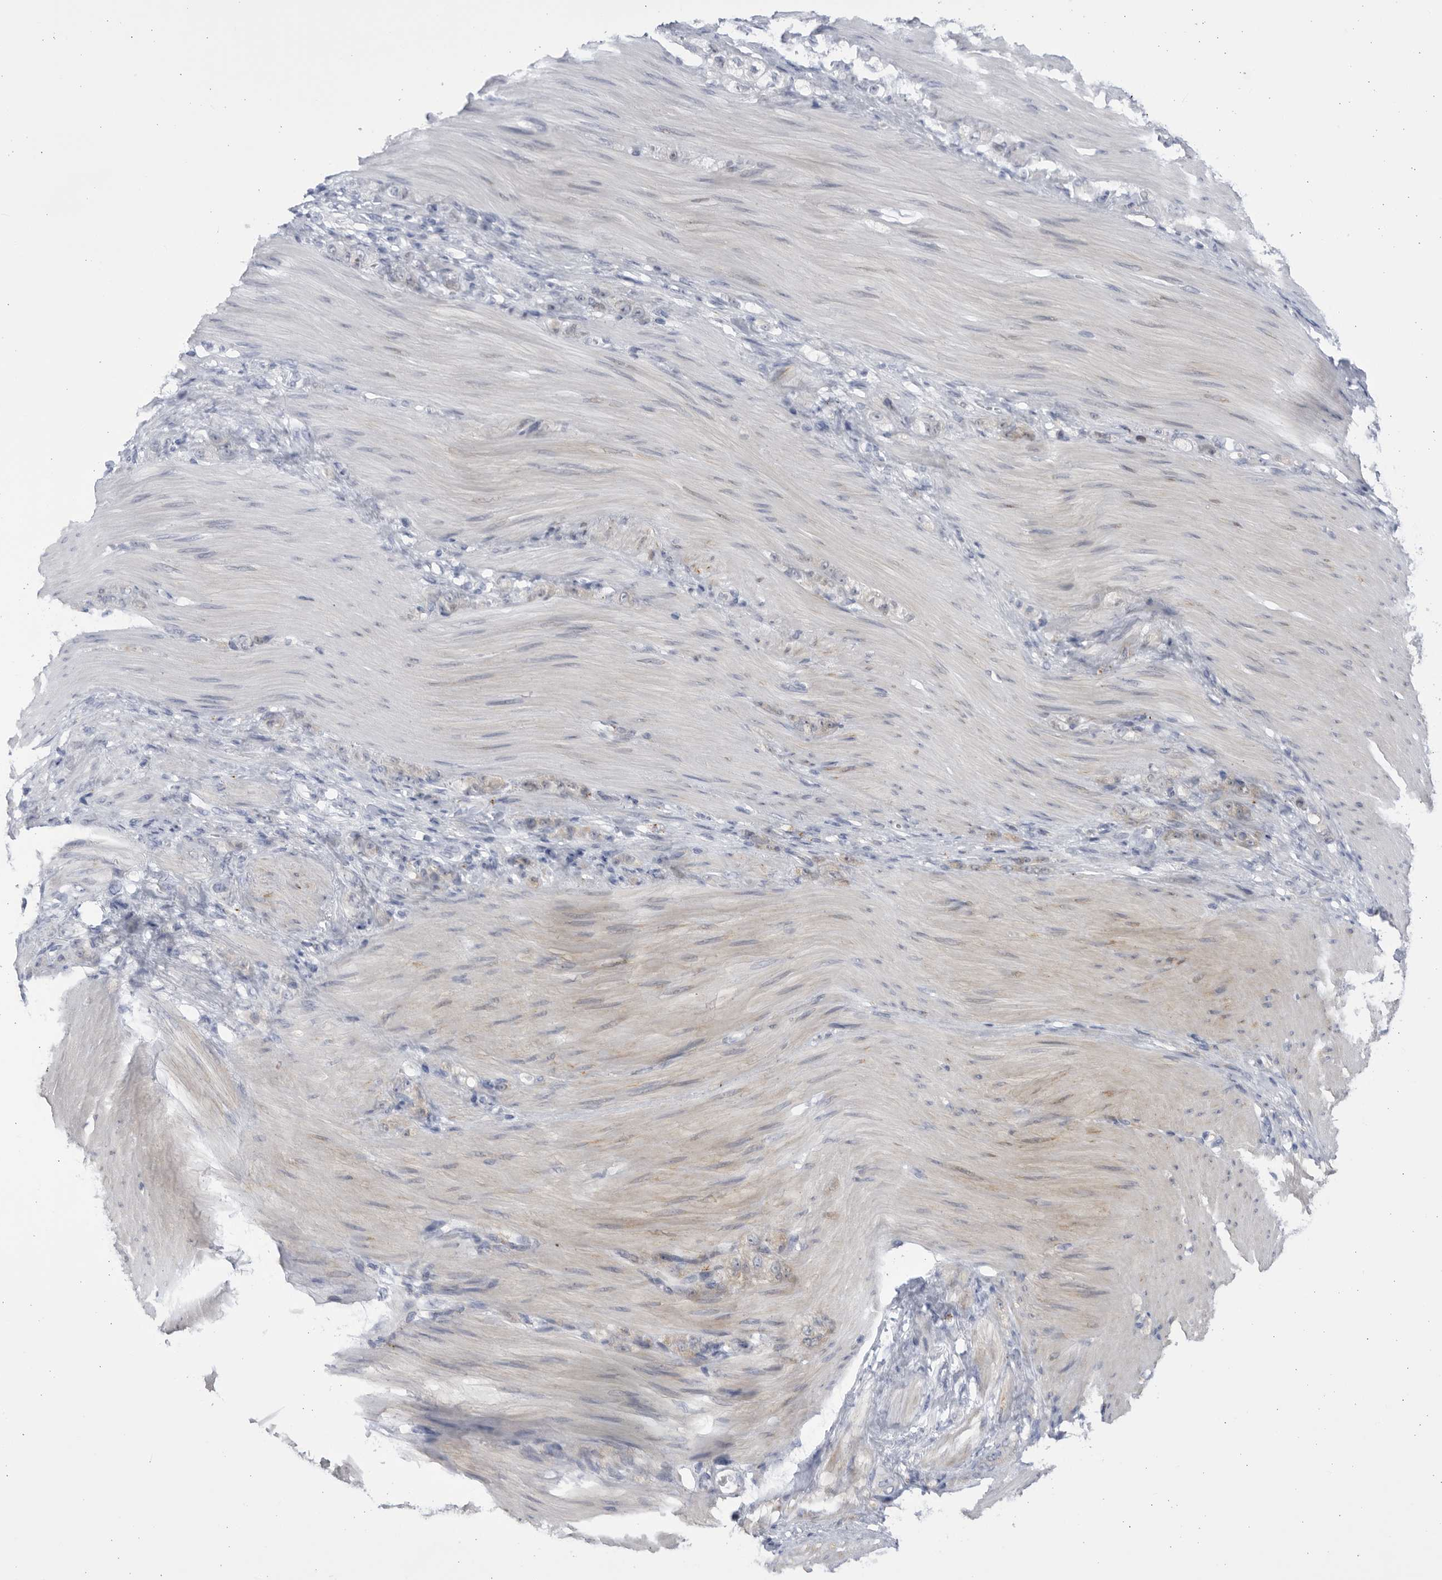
{"staining": {"intensity": "weak", "quantity": "<25%", "location": "cytoplasmic/membranous"}, "tissue": "stomach cancer", "cell_type": "Tumor cells", "image_type": "cancer", "snomed": [{"axis": "morphology", "description": "Normal tissue, NOS"}, {"axis": "morphology", "description": "Adenocarcinoma, NOS"}, {"axis": "topography", "description": "Stomach"}], "caption": "Tumor cells are negative for protein expression in human stomach cancer (adenocarcinoma).", "gene": "CCDC181", "patient": {"sex": "male", "age": 82}}